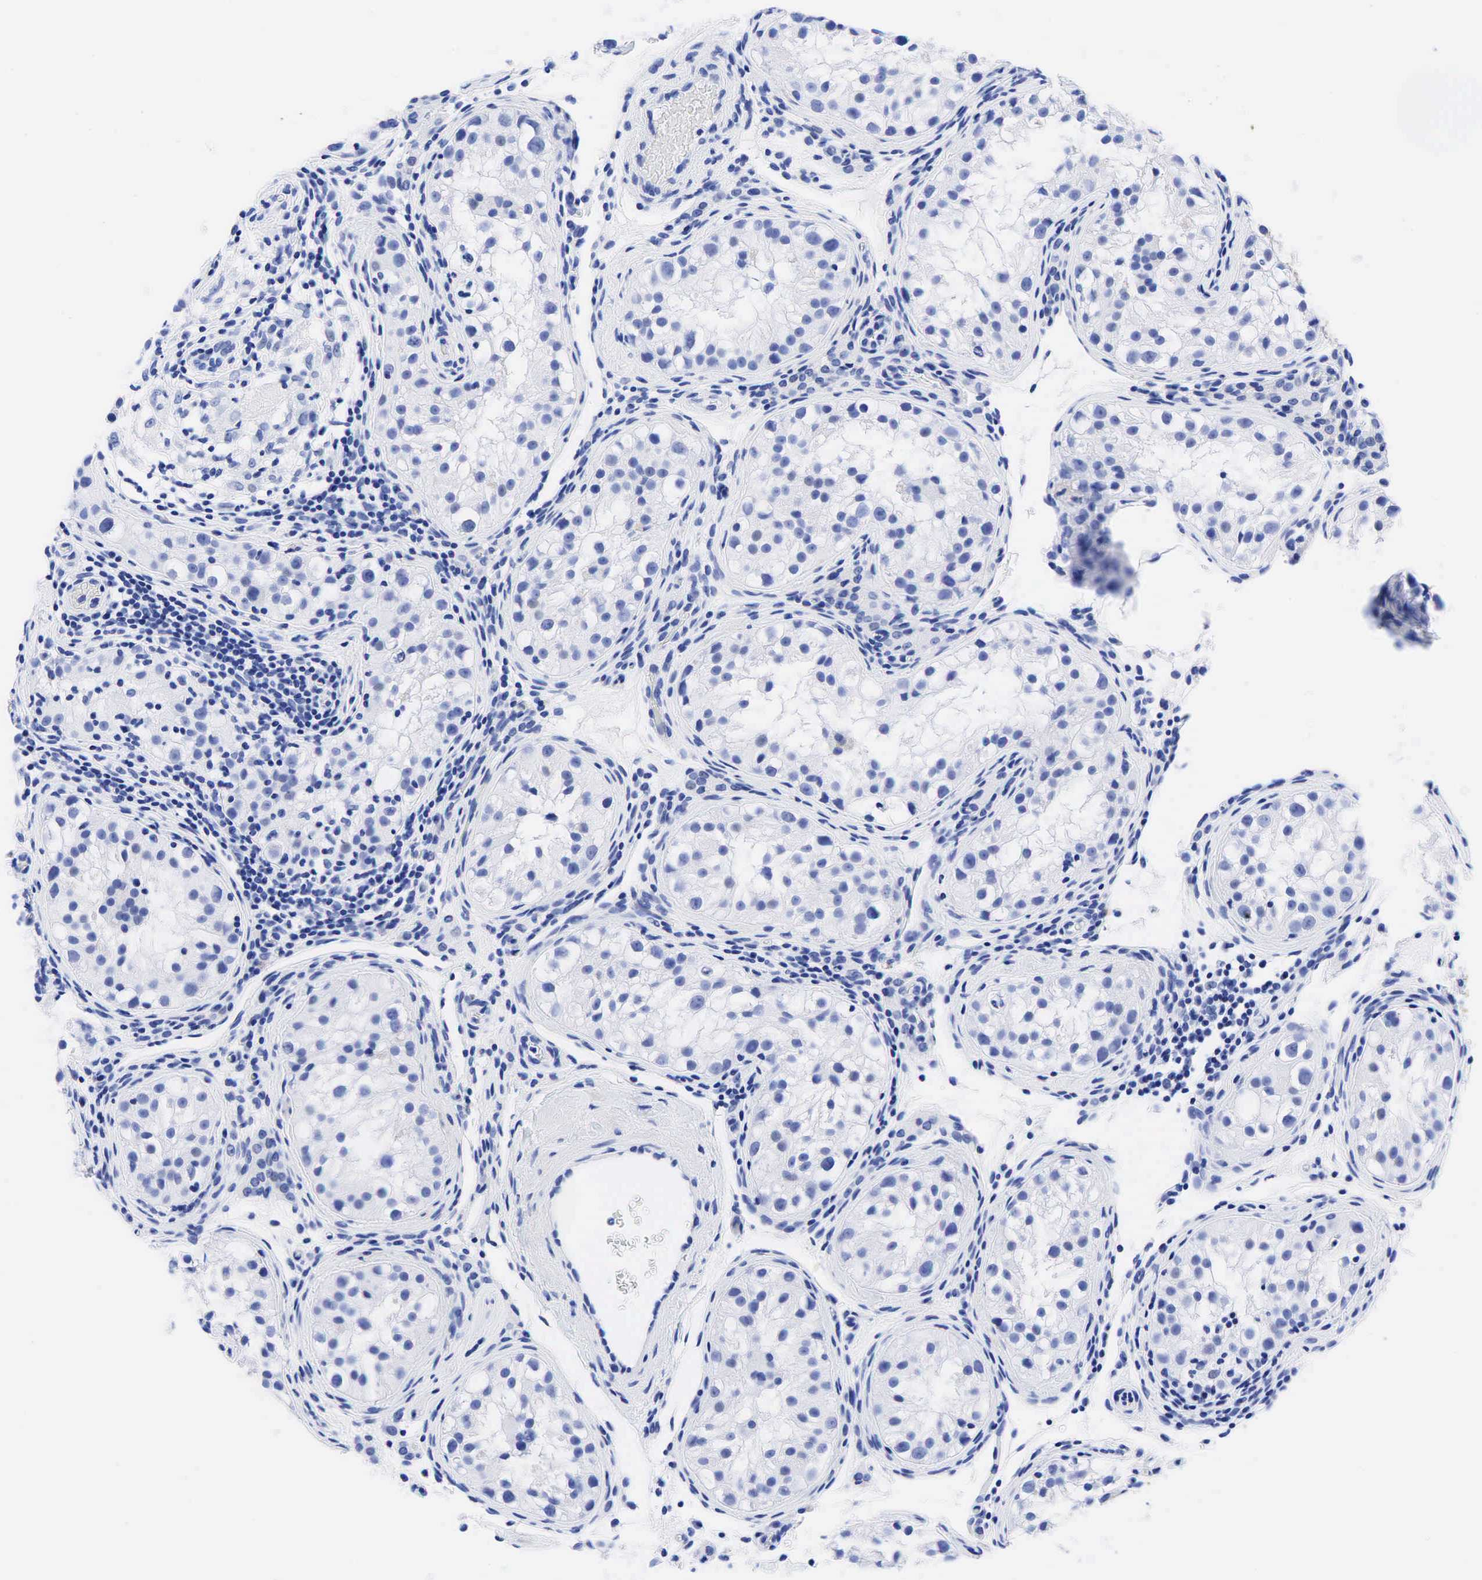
{"staining": {"intensity": "negative", "quantity": "none", "location": "none"}, "tissue": "testis", "cell_type": "Cells in seminiferous ducts", "image_type": "normal", "snomed": [{"axis": "morphology", "description": "Normal tissue, NOS"}, {"axis": "topography", "description": "Testis"}], "caption": "Immunohistochemical staining of unremarkable testis exhibits no significant positivity in cells in seminiferous ducts.", "gene": "CEACAM5", "patient": {"sex": "male", "age": 24}}